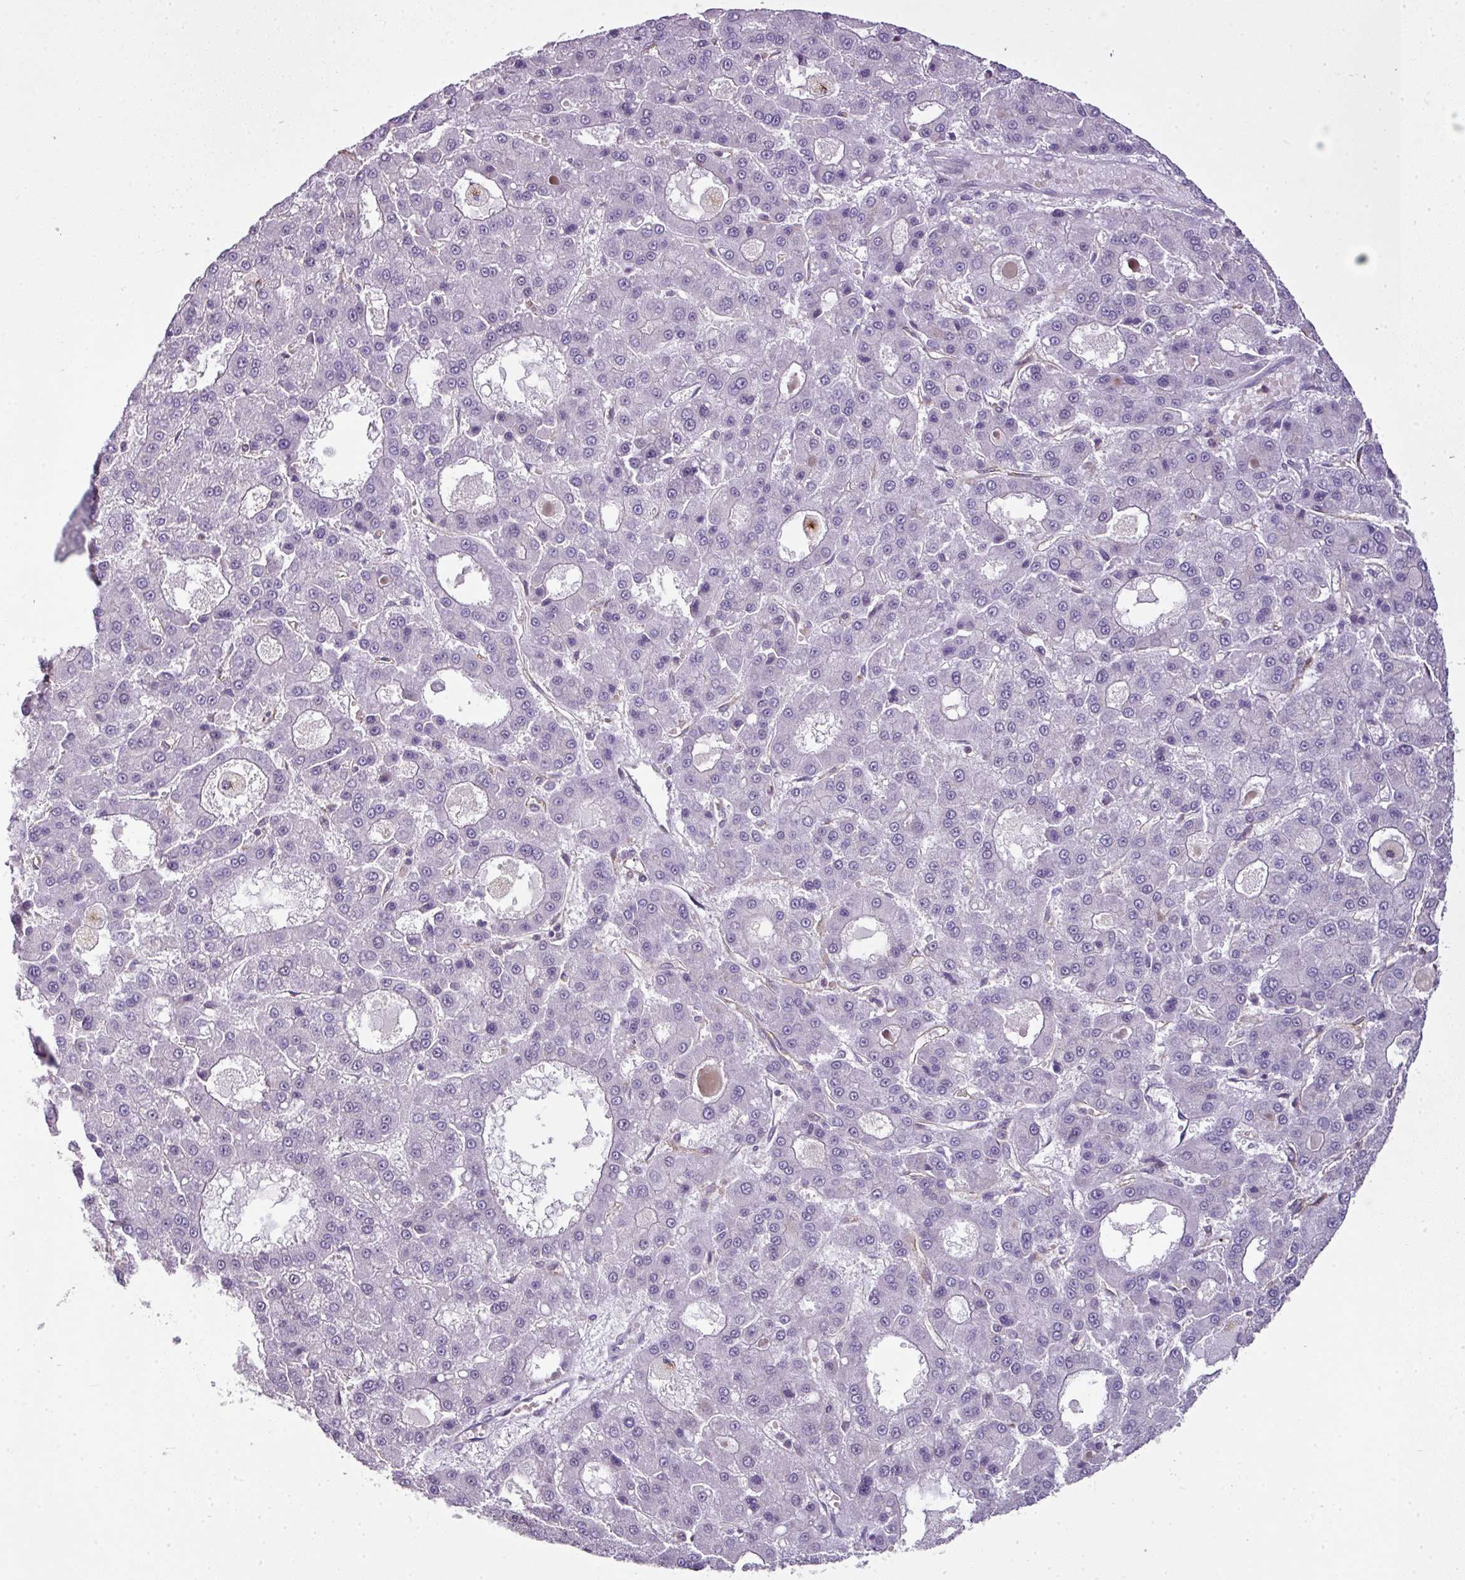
{"staining": {"intensity": "negative", "quantity": "none", "location": "none"}, "tissue": "liver cancer", "cell_type": "Tumor cells", "image_type": "cancer", "snomed": [{"axis": "morphology", "description": "Carcinoma, Hepatocellular, NOS"}, {"axis": "topography", "description": "Liver"}], "caption": "Photomicrograph shows no significant protein positivity in tumor cells of liver hepatocellular carcinoma.", "gene": "C19orf33", "patient": {"sex": "male", "age": 70}}